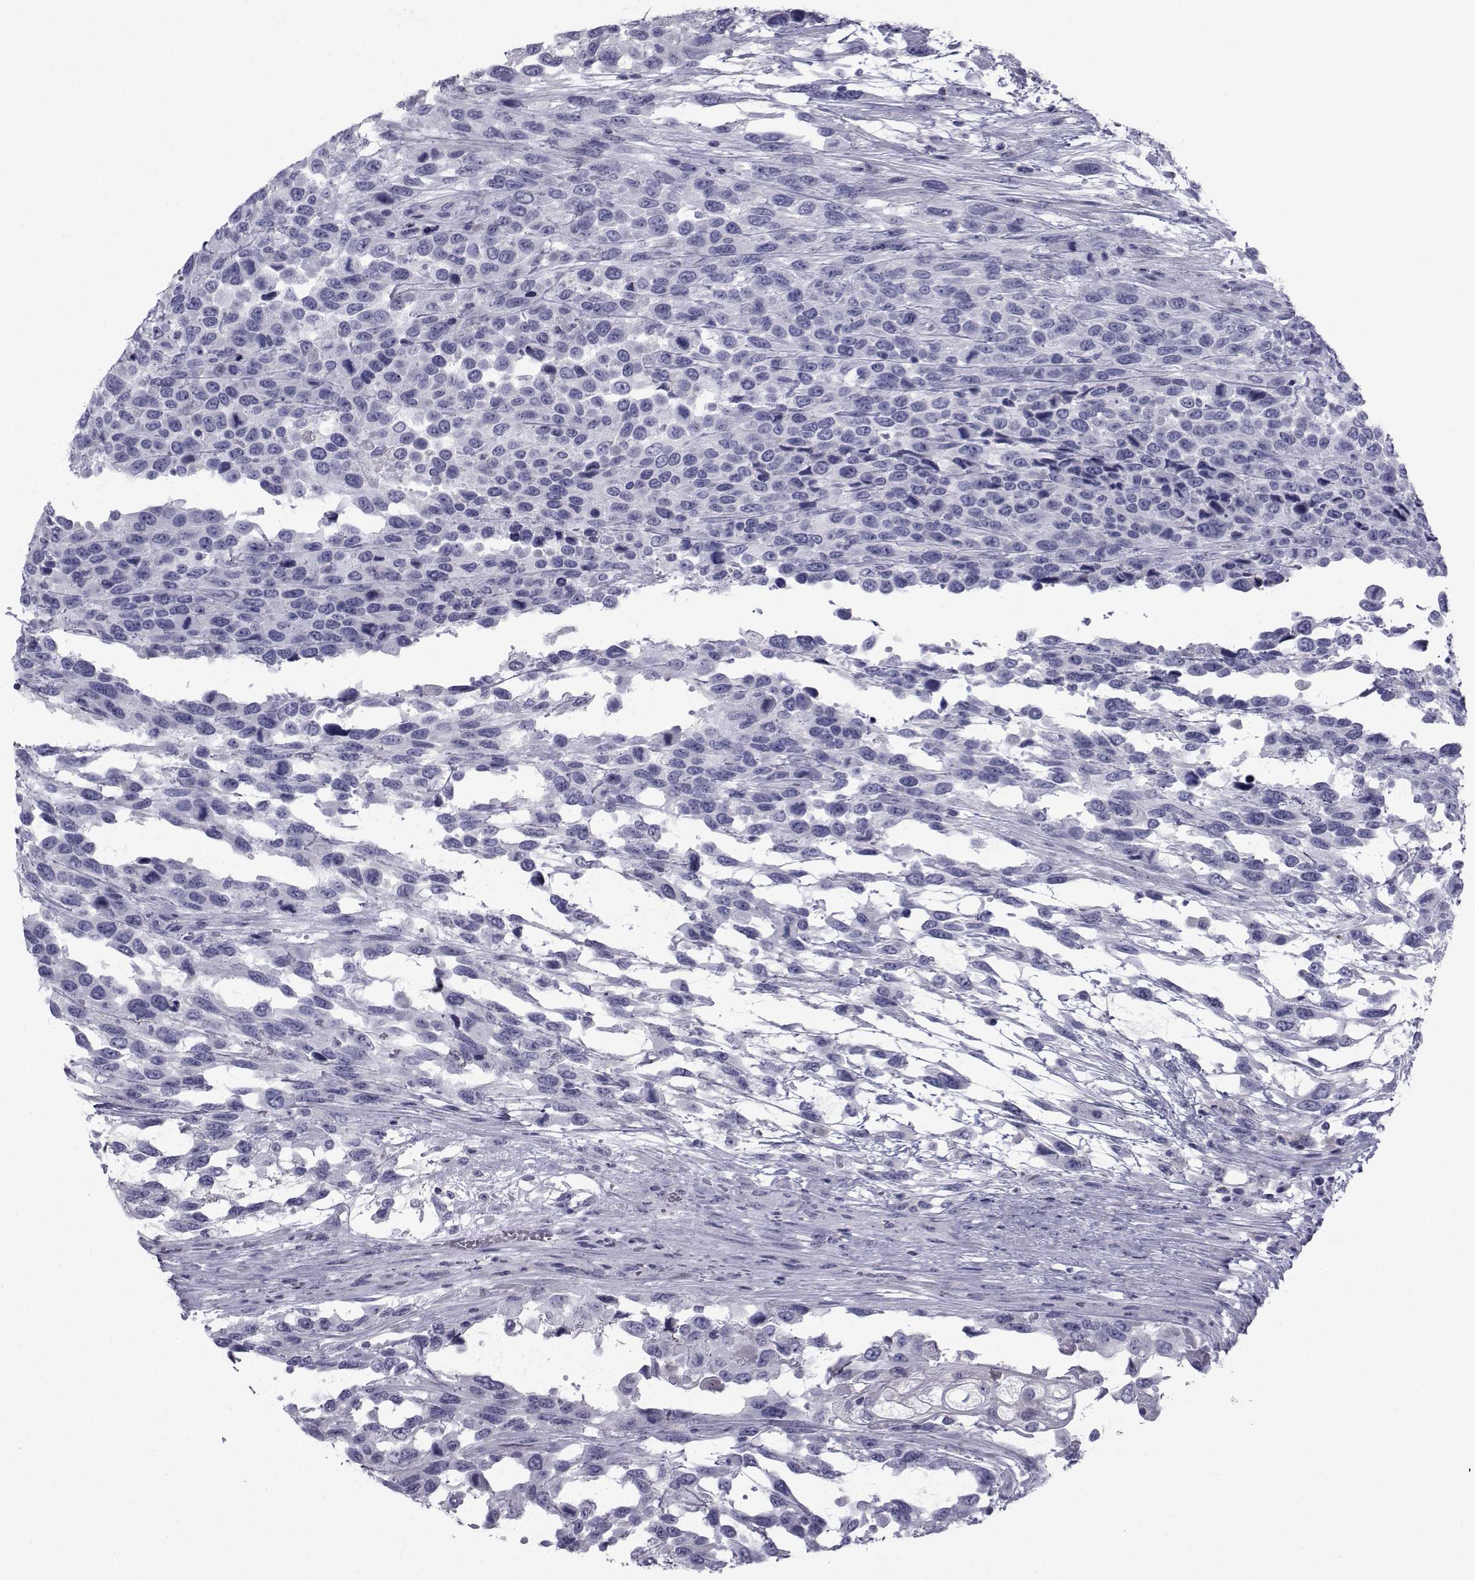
{"staining": {"intensity": "negative", "quantity": "none", "location": "none"}, "tissue": "urothelial cancer", "cell_type": "Tumor cells", "image_type": "cancer", "snomed": [{"axis": "morphology", "description": "Urothelial carcinoma, High grade"}, {"axis": "topography", "description": "Urinary bladder"}], "caption": "Immunohistochemical staining of urothelial cancer exhibits no significant expression in tumor cells.", "gene": "FDXR", "patient": {"sex": "female", "age": 70}}